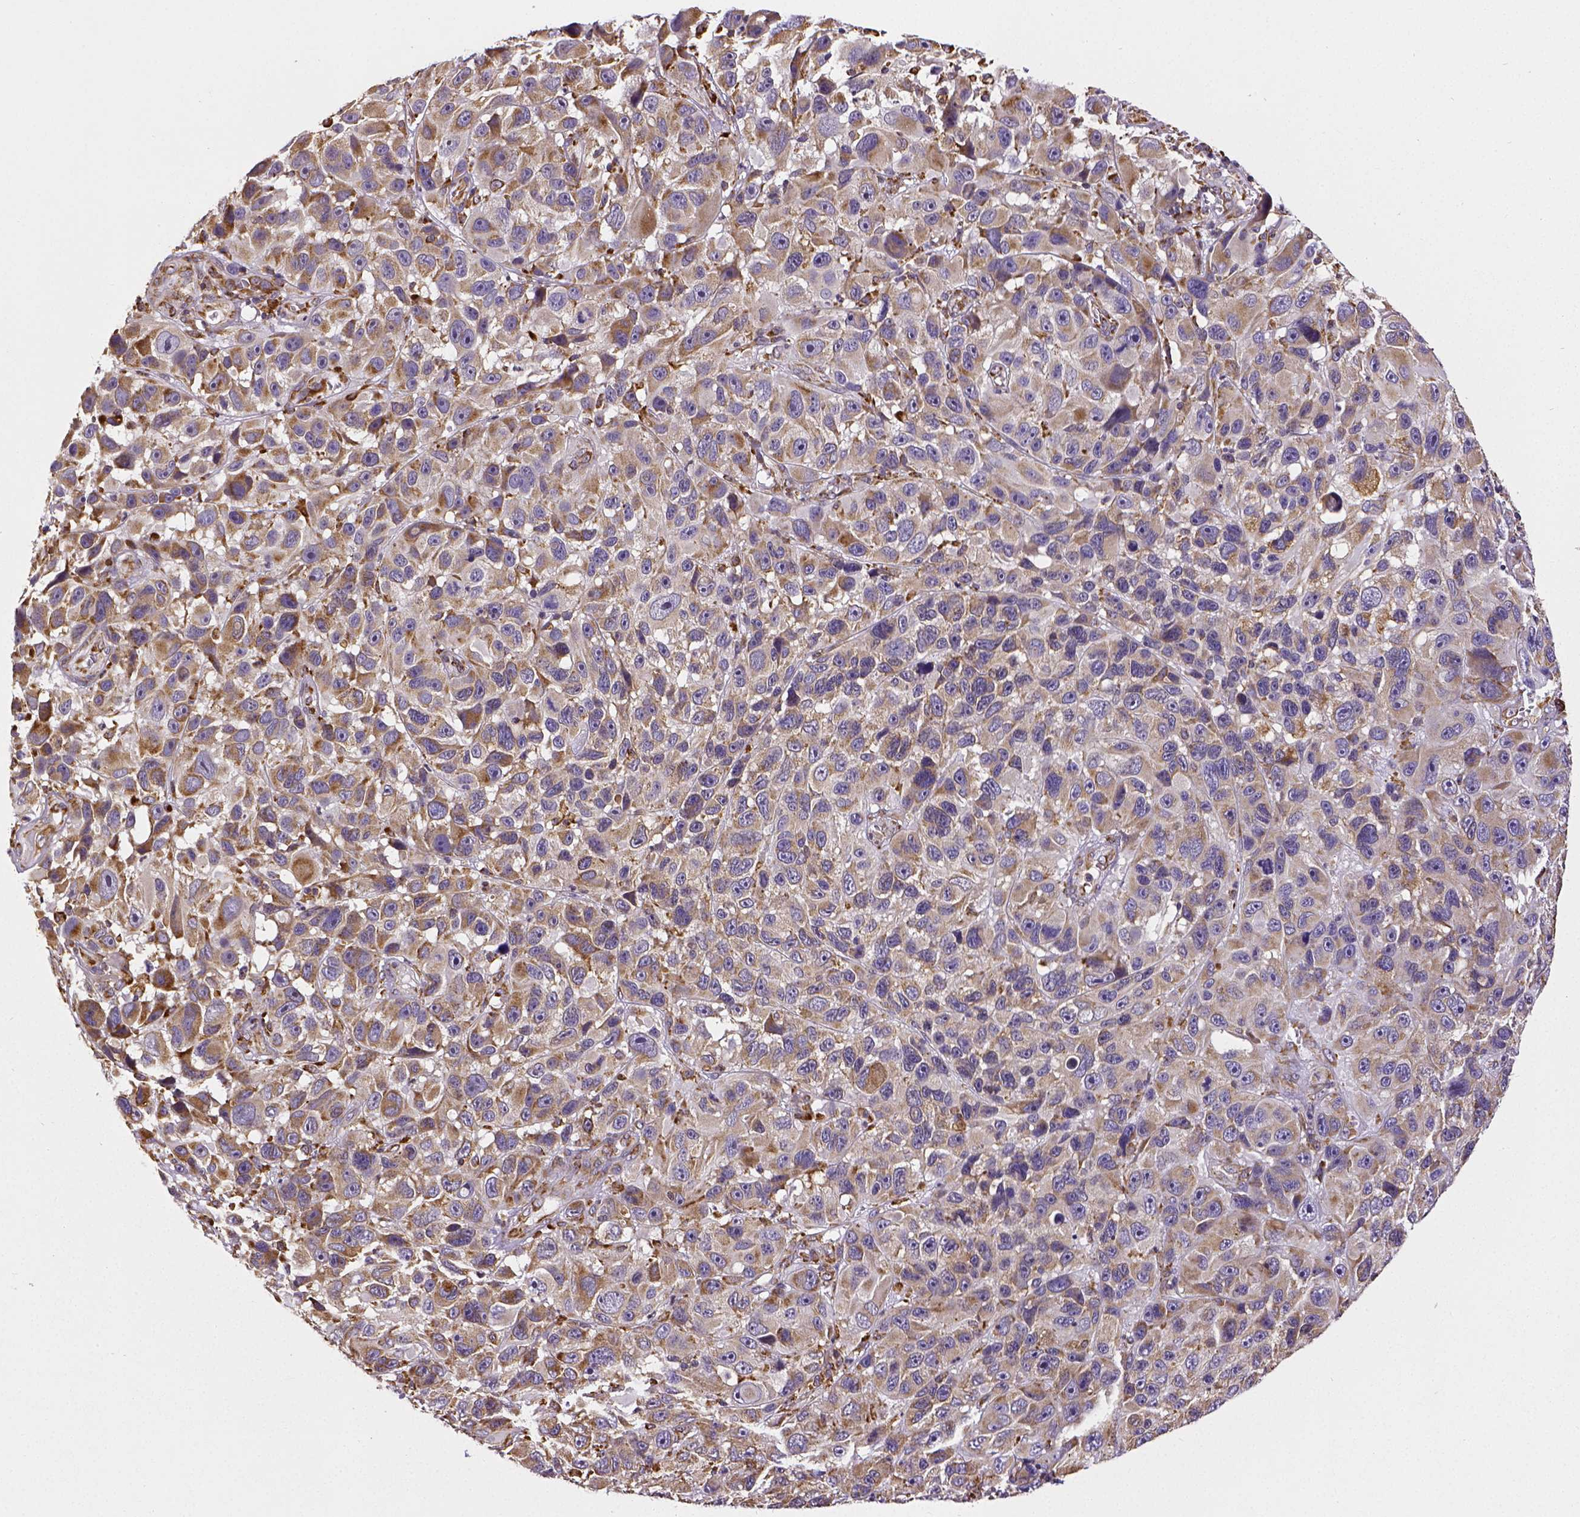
{"staining": {"intensity": "moderate", "quantity": "<25%", "location": "cytoplasmic/membranous"}, "tissue": "melanoma", "cell_type": "Tumor cells", "image_type": "cancer", "snomed": [{"axis": "morphology", "description": "Malignant melanoma, NOS"}, {"axis": "topography", "description": "Skin"}], "caption": "A histopathology image of human melanoma stained for a protein shows moderate cytoplasmic/membranous brown staining in tumor cells.", "gene": "MTDH", "patient": {"sex": "male", "age": 53}}